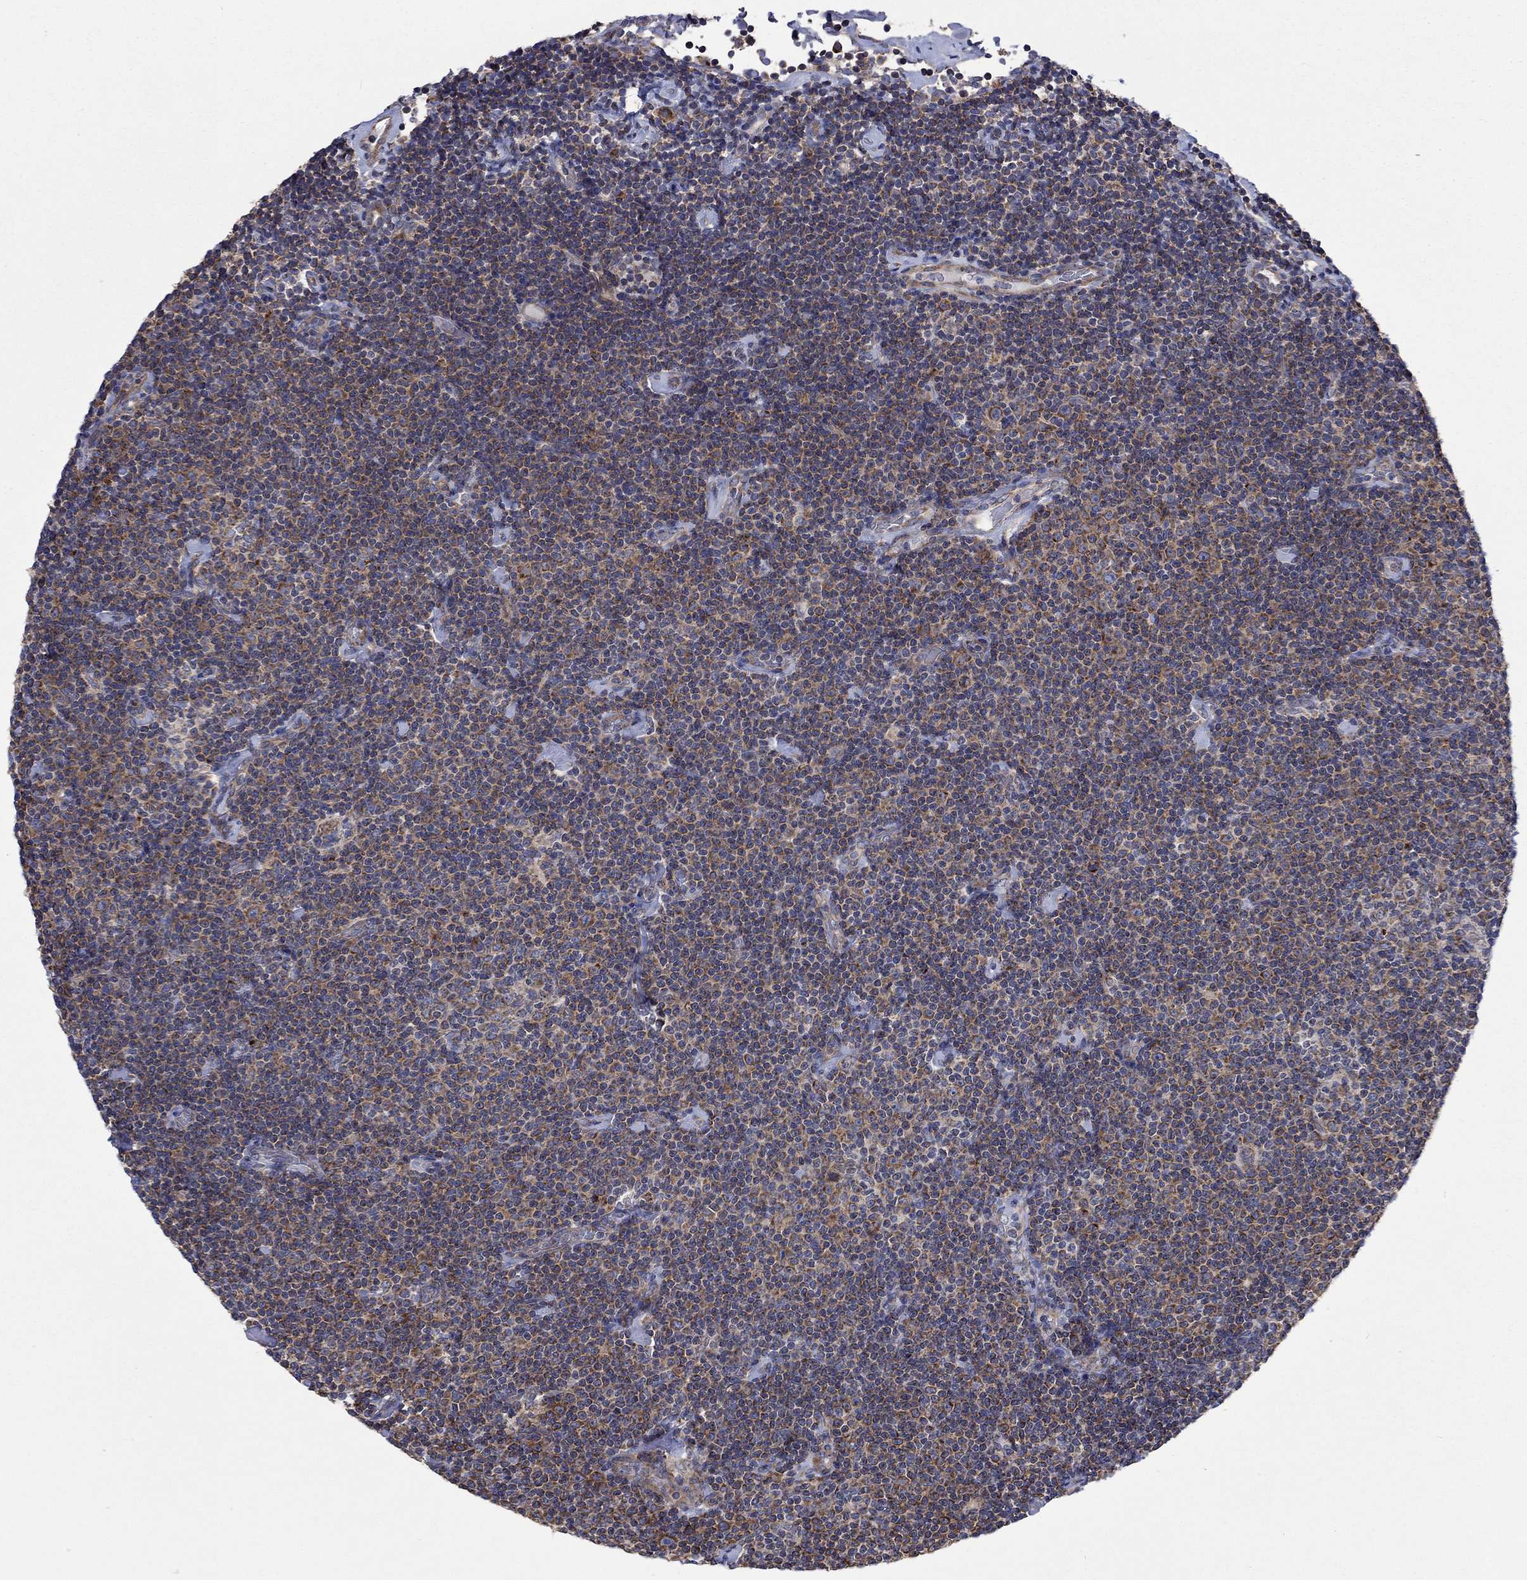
{"staining": {"intensity": "weak", "quantity": ">75%", "location": "cytoplasmic/membranous"}, "tissue": "lymphoma", "cell_type": "Tumor cells", "image_type": "cancer", "snomed": [{"axis": "morphology", "description": "Malignant lymphoma, non-Hodgkin's type, Low grade"}, {"axis": "topography", "description": "Lymph node"}], "caption": "This is a histology image of immunohistochemistry (IHC) staining of low-grade malignant lymphoma, non-Hodgkin's type, which shows weak staining in the cytoplasmic/membranous of tumor cells.", "gene": "RPLP0", "patient": {"sex": "male", "age": 81}}